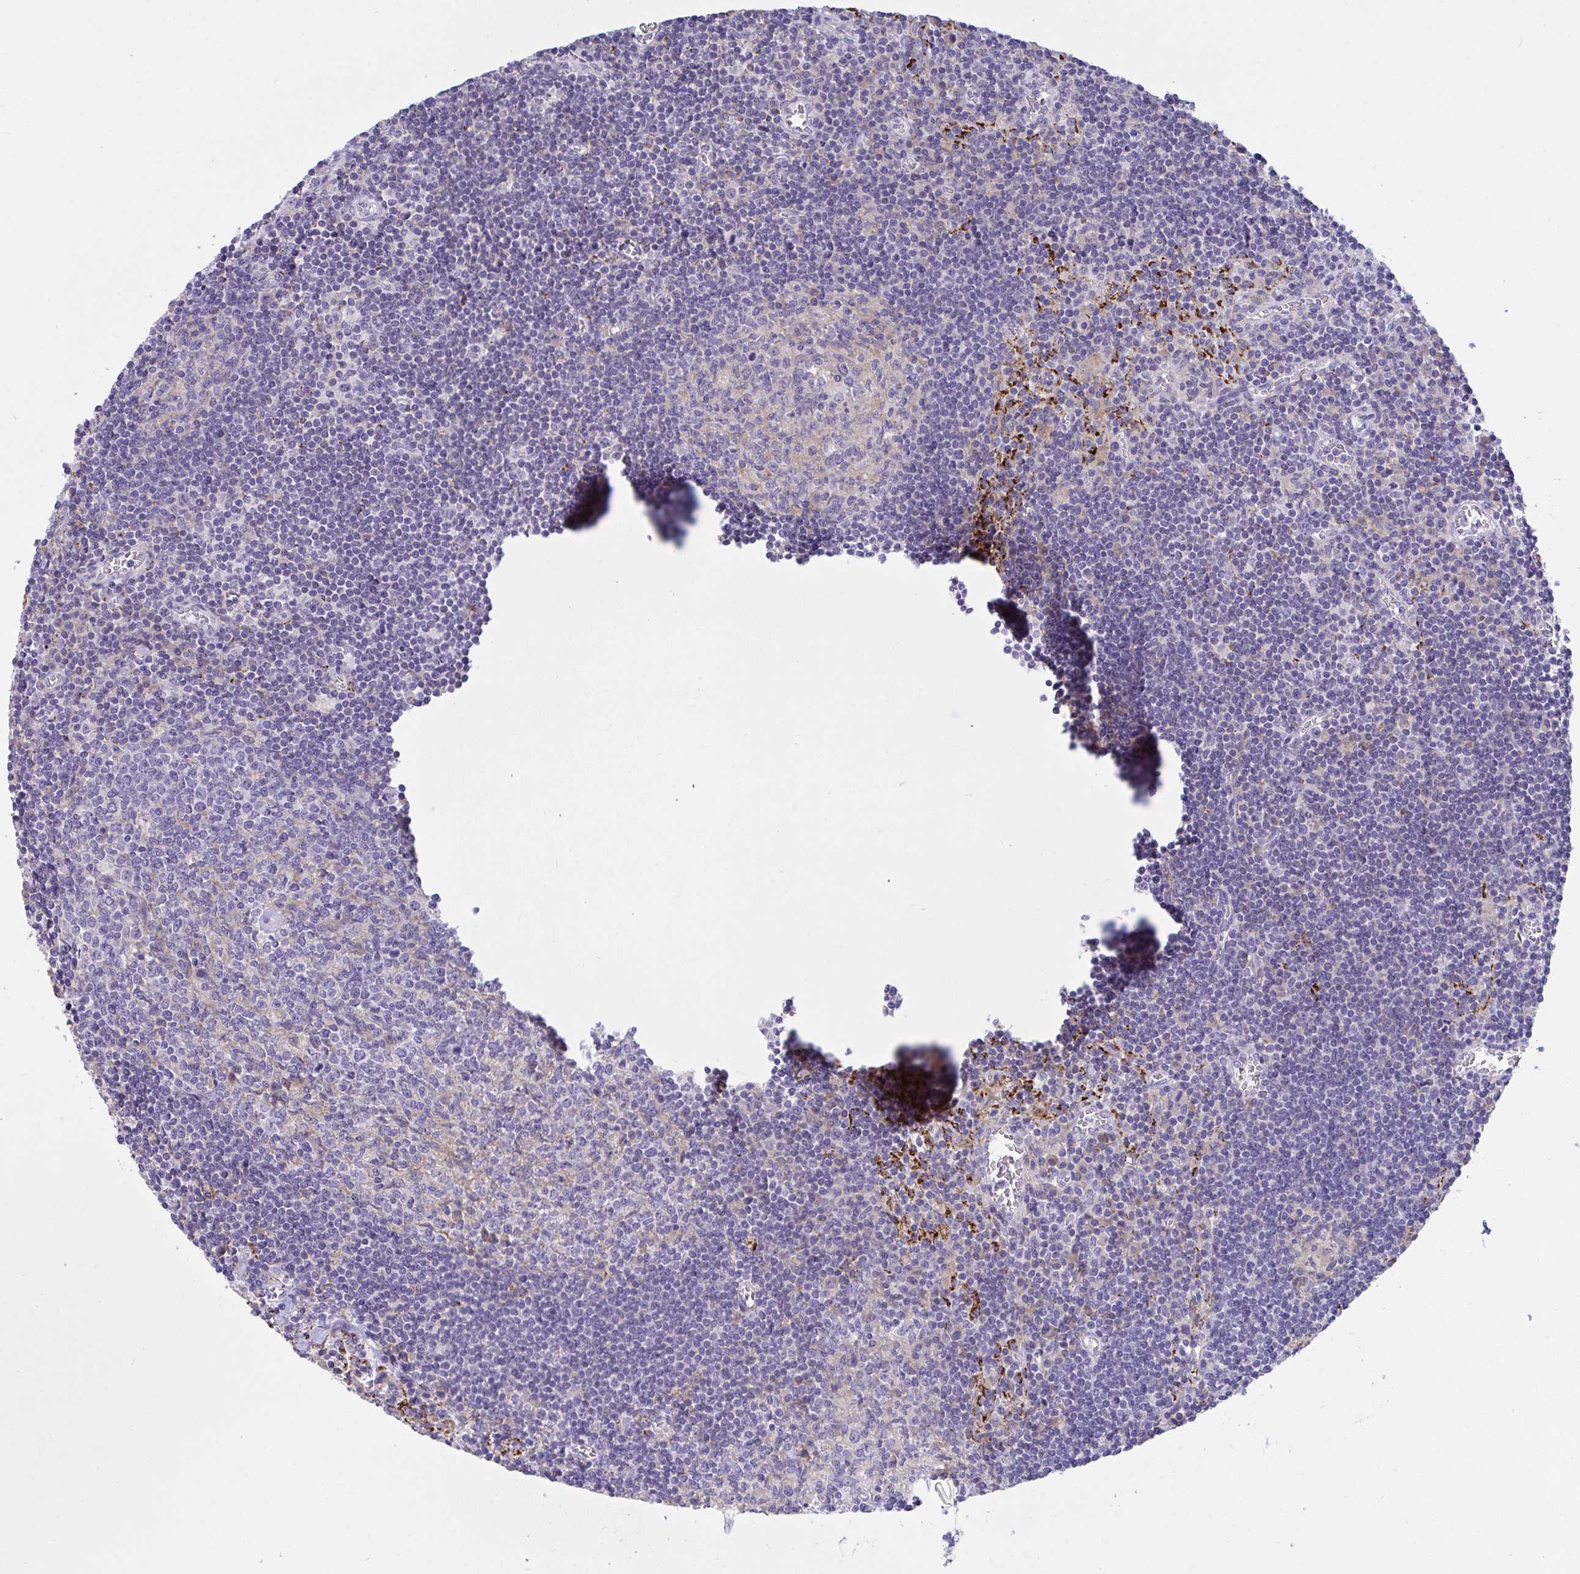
{"staining": {"intensity": "negative", "quantity": "none", "location": "none"}, "tissue": "lymph node", "cell_type": "Germinal center cells", "image_type": "normal", "snomed": [{"axis": "morphology", "description": "Normal tissue, NOS"}, {"axis": "topography", "description": "Lymph node"}], "caption": "Lymph node stained for a protein using immunohistochemistry reveals no expression germinal center cells.", "gene": "SEMA6B", "patient": {"sex": "male", "age": 67}}